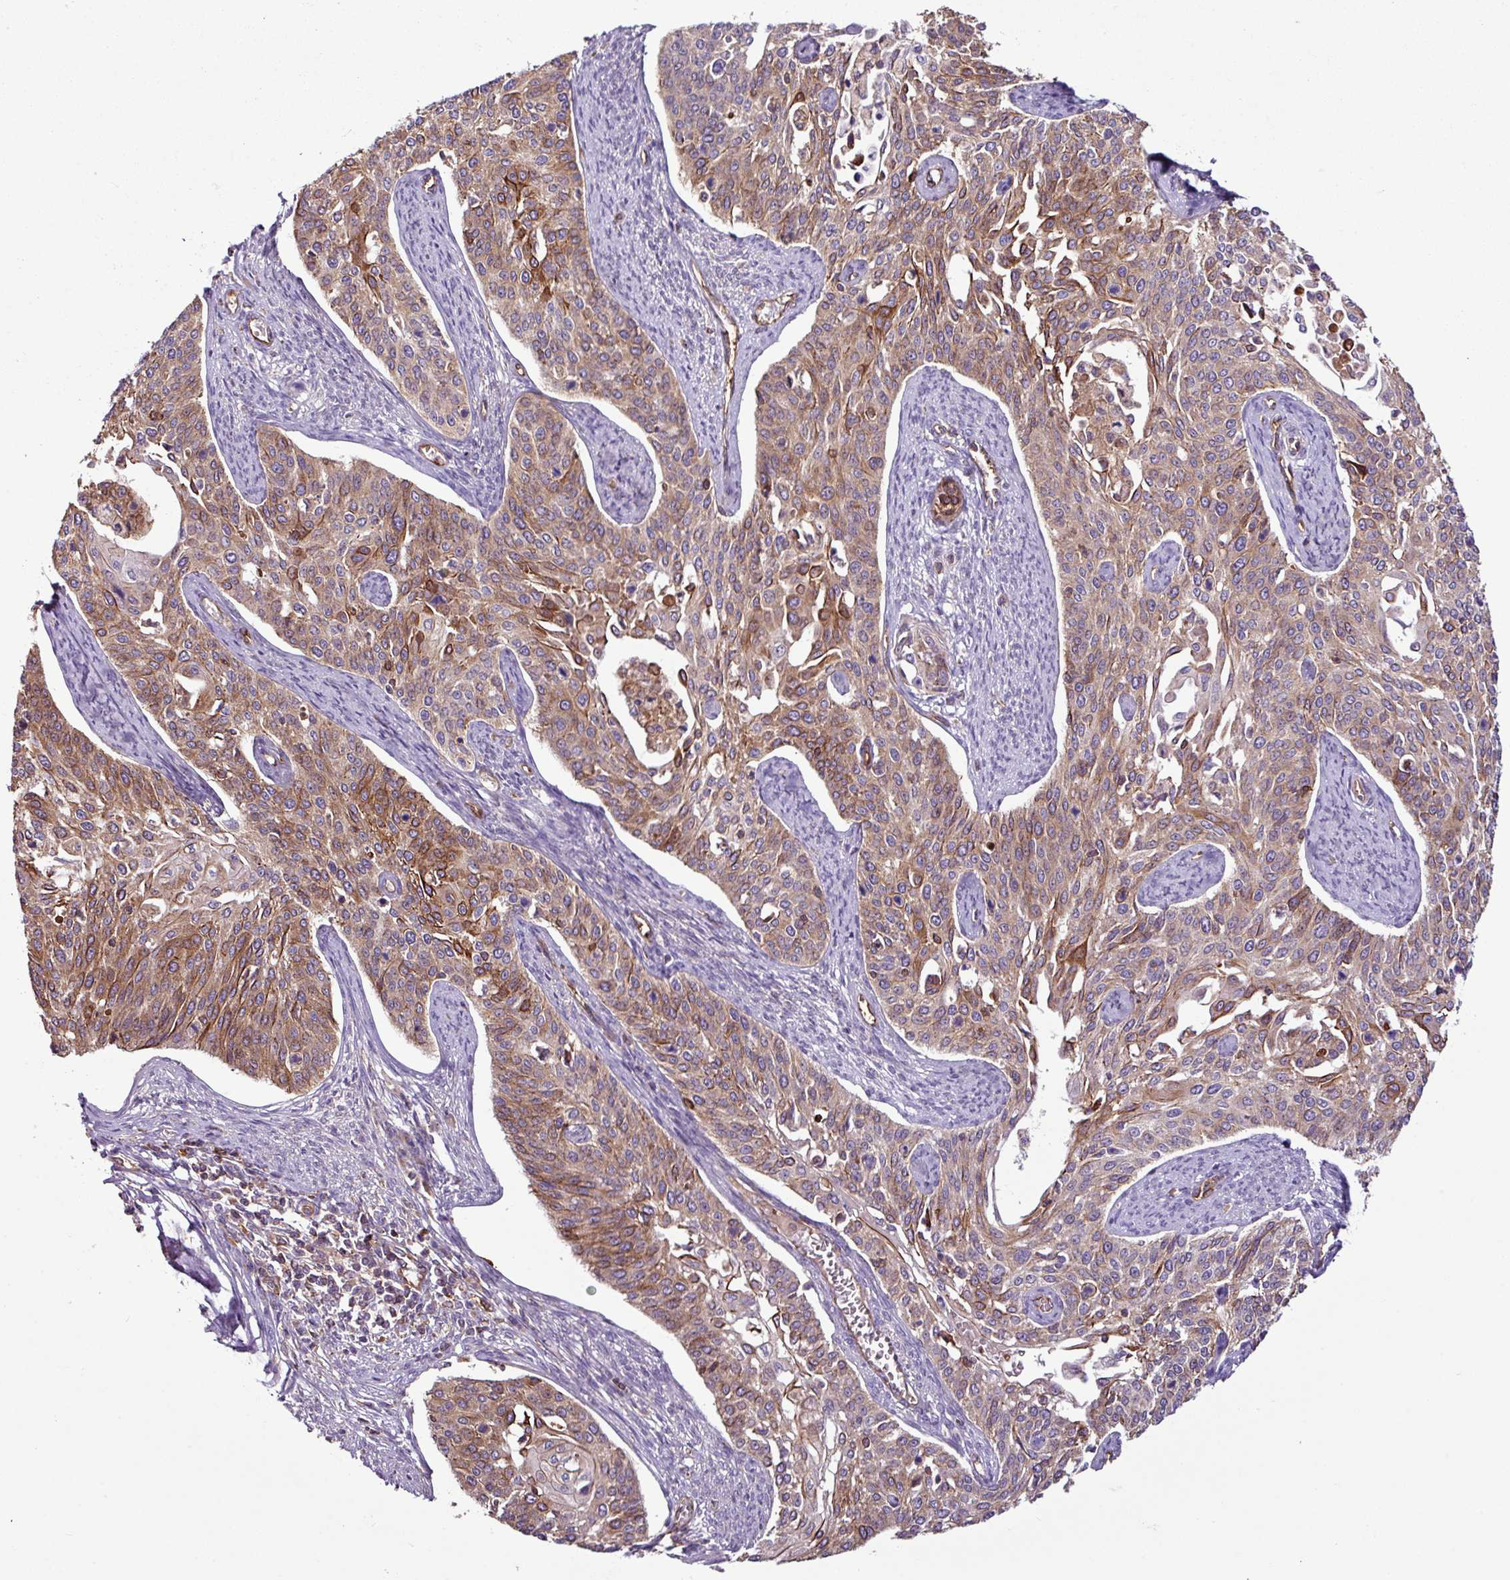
{"staining": {"intensity": "moderate", "quantity": ">75%", "location": "cytoplasmic/membranous"}, "tissue": "cervical cancer", "cell_type": "Tumor cells", "image_type": "cancer", "snomed": [{"axis": "morphology", "description": "Squamous cell carcinoma, NOS"}, {"axis": "topography", "description": "Cervix"}], "caption": "About >75% of tumor cells in cervical squamous cell carcinoma reveal moderate cytoplasmic/membranous protein staining as visualized by brown immunohistochemical staining.", "gene": "ZNF106", "patient": {"sex": "female", "age": 44}}